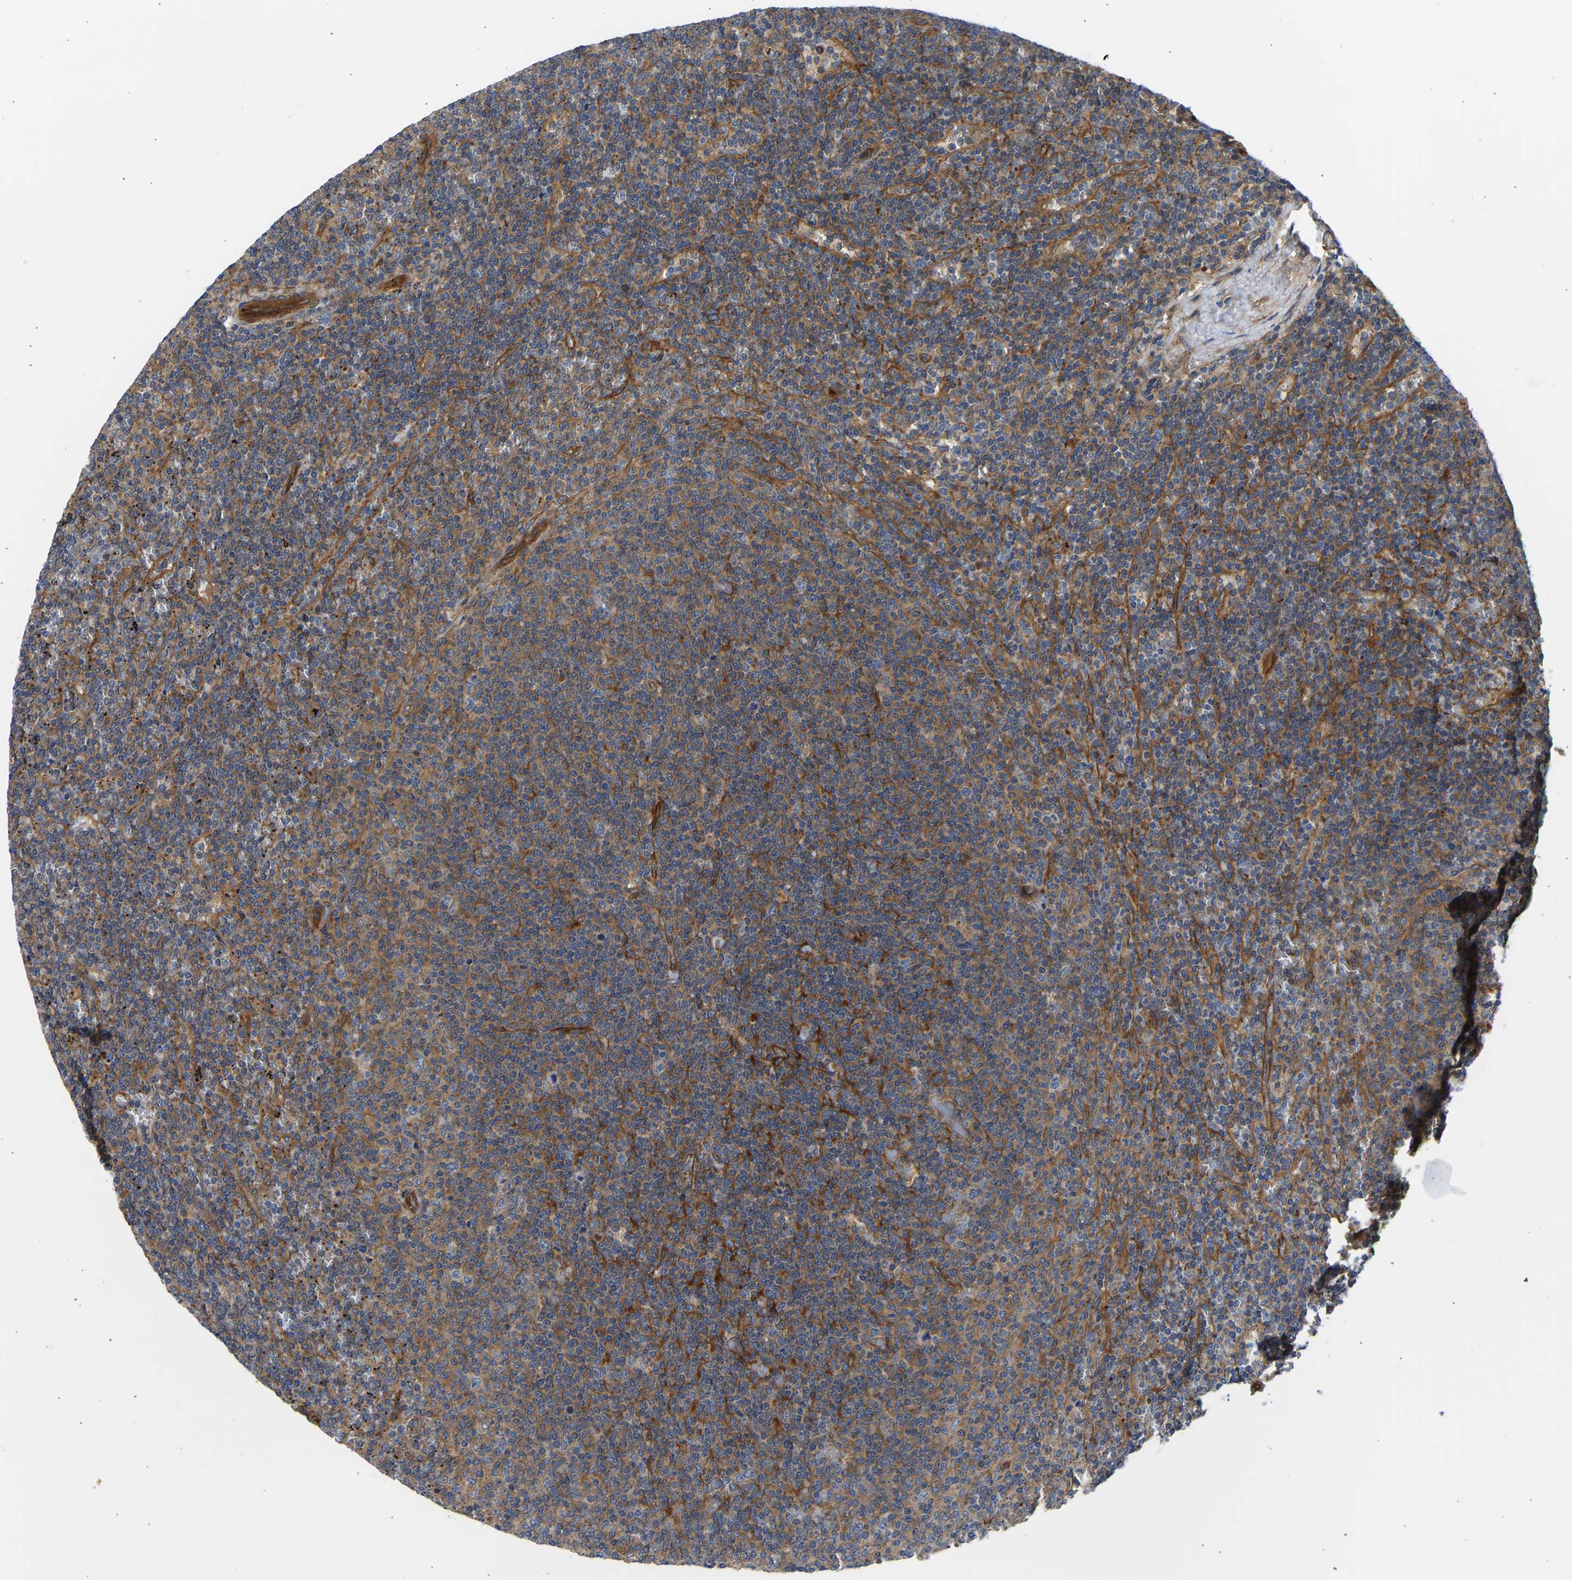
{"staining": {"intensity": "moderate", "quantity": ">75%", "location": "cytoplasmic/membranous"}, "tissue": "lymphoma", "cell_type": "Tumor cells", "image_type": "cancer", "snomed": [{"axis": "morphology", "description": "Malignant lymphoma, non-Hodgkin's type, Low grade"}, {"axis": "topography", "description": "Spleen"}], "caption": "A brown stain shows moderate cytoplasmic/membranous positivity of a protein in low-grade malignant lymphoma, non-Hodgkin's type tumor cells.", "gene": "MYO1C", "patient": {"sex": "female", "age": 50}}